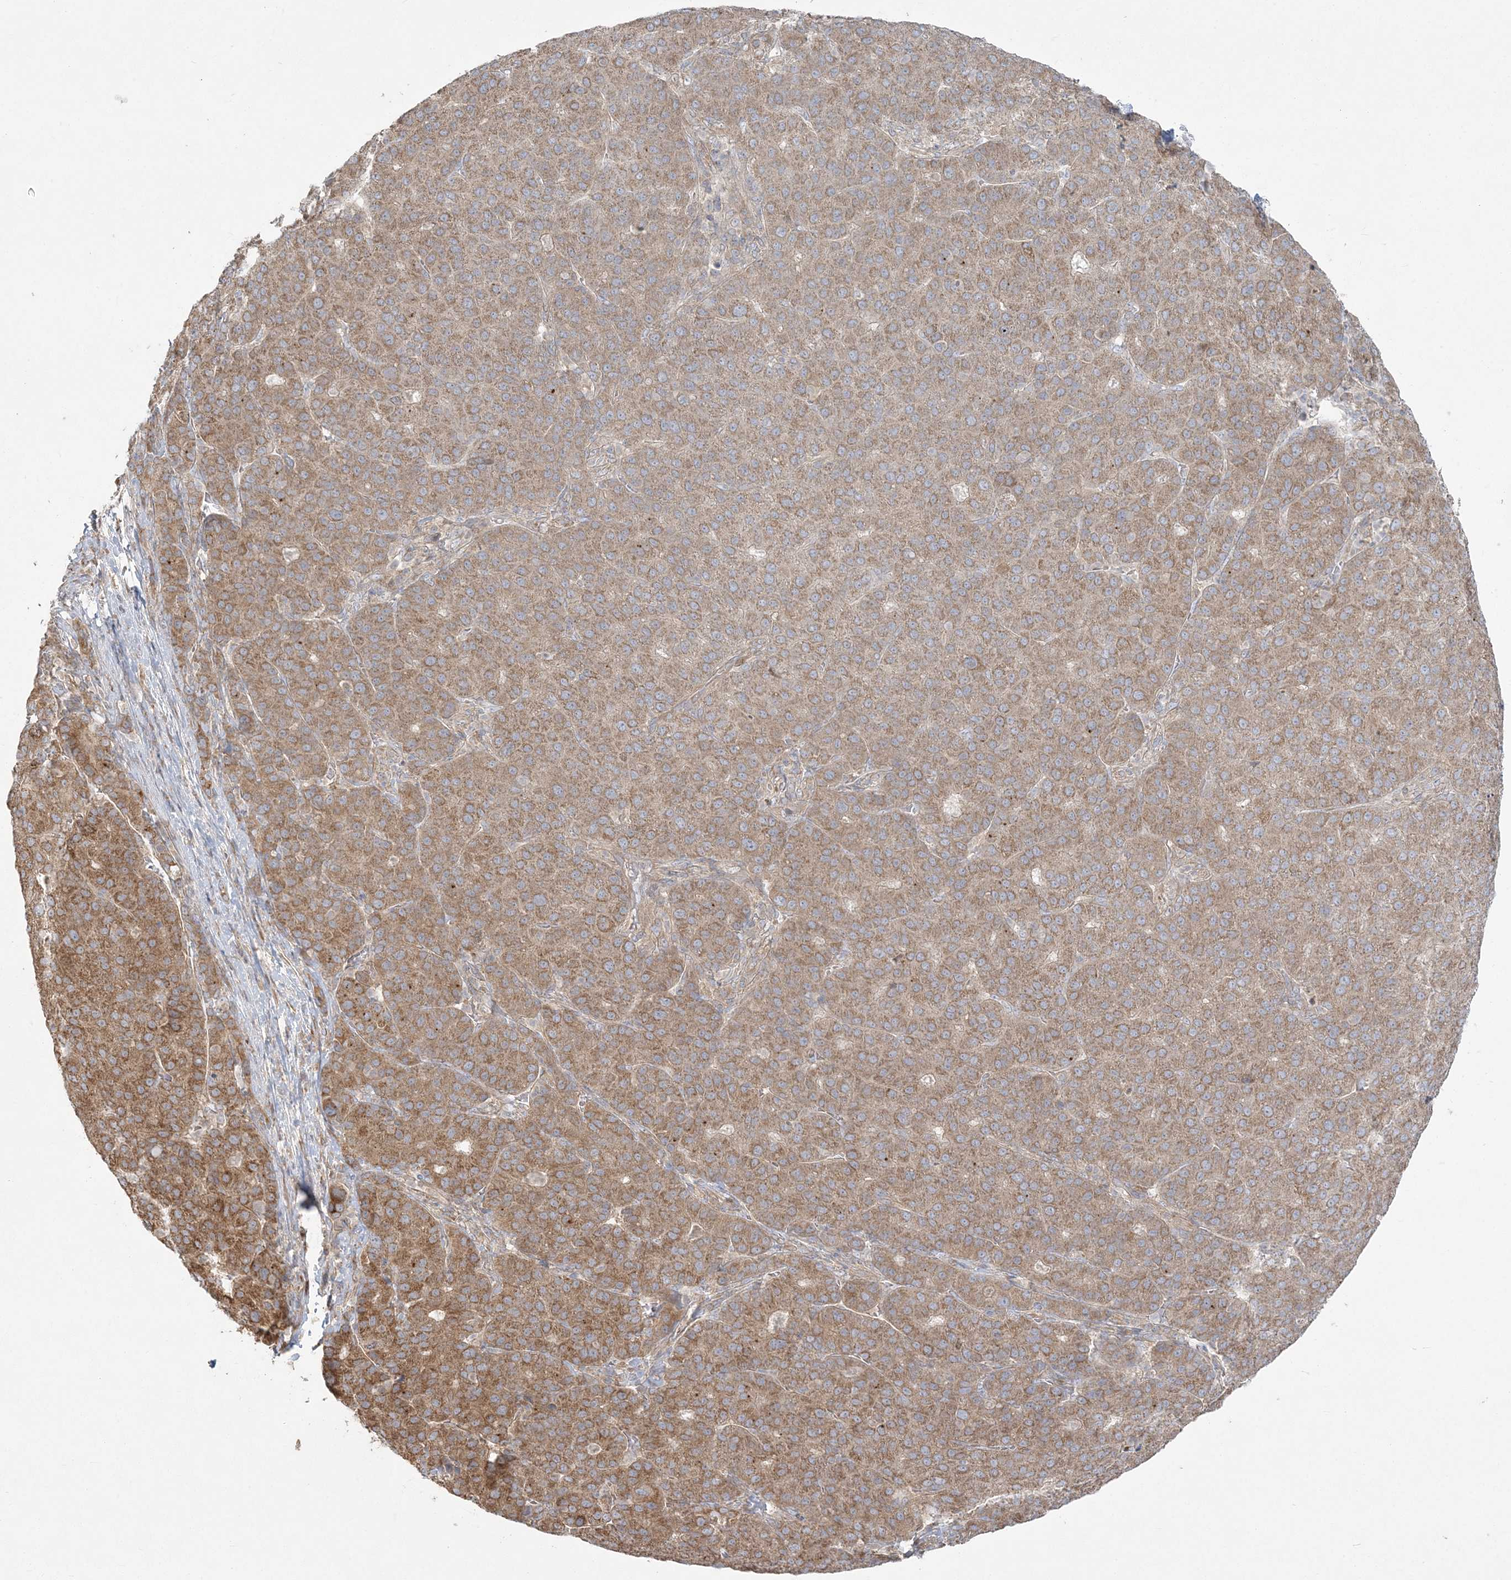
{"staining": {"intensity": "moderate", "quantity": ">75%", "location": "cytoplasmic/membranous"}, "tissue": "liver cancer", "cell_type": "Tumor cells", "image_type": "cancer", "snomed": [{"axis": "morphology", "description": "Carcinoma, Hepatocellular, NOS"}, {"axis": "topography", "description": "Liver"}], "caption": "Tumor cells demonstrate moderate cytoplasmic/membranous expression in approximately >75% of cells in liver cancer (hepatocellular carcinoma).", "gene": "ZC3H6", "patient": {"sex": "male", "age": 65}}